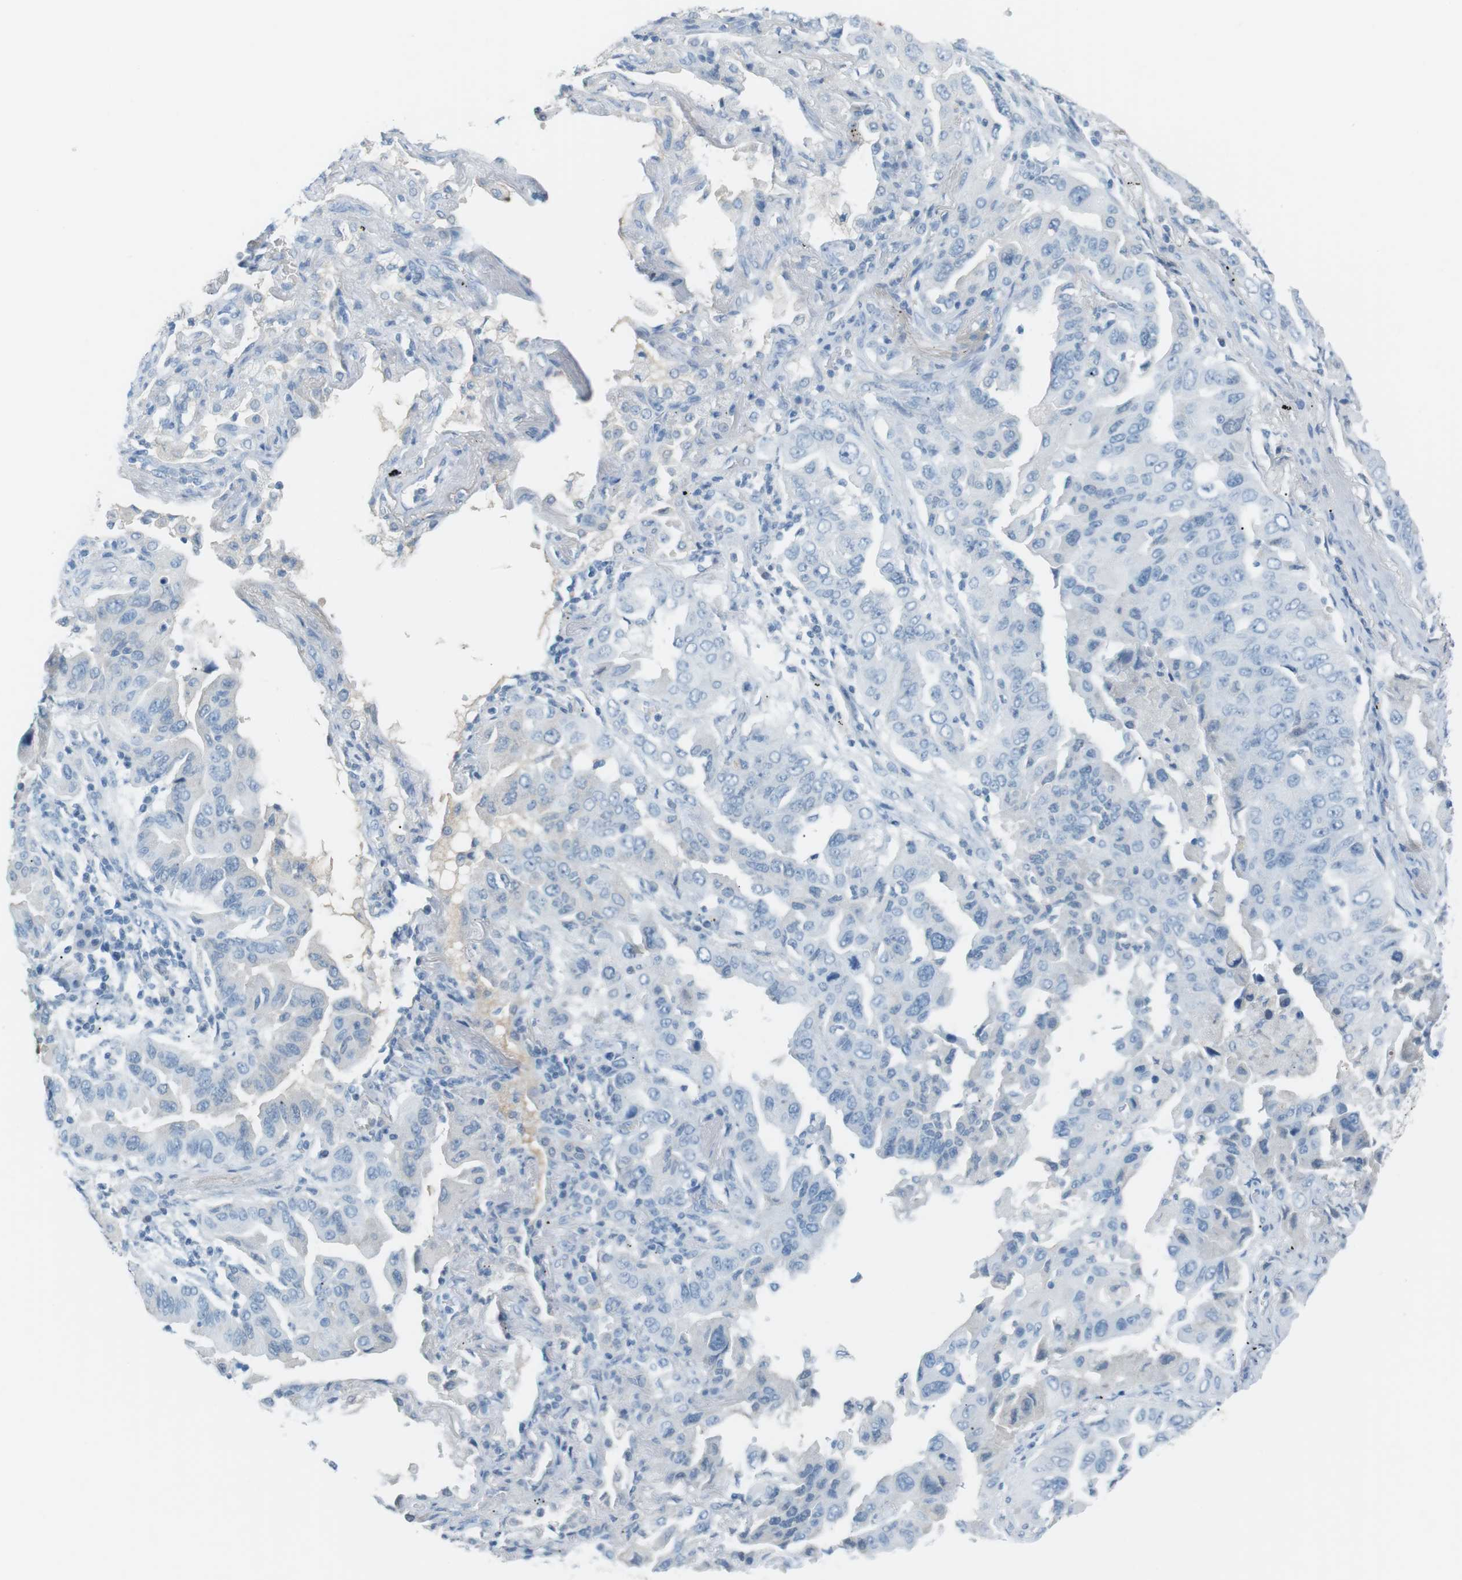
{"staining": {"intensity": "negative", "quantity": "none", "location": "none"}, "tissue": "lung cancer", "cell_type": "Tumor cells", "image_type": "cancer", "snomed": [{"axis": "morphology", "description": "Adenocarcinoma, NOS"}, {"axis": "topography", "description": "Lung"}], "caption": "The histopathology image shows no significant expression in tumor cells of adenocarcinoma (lung).", "gene": "AZGP1", "patient": {"sex": "female", "age": 65}}